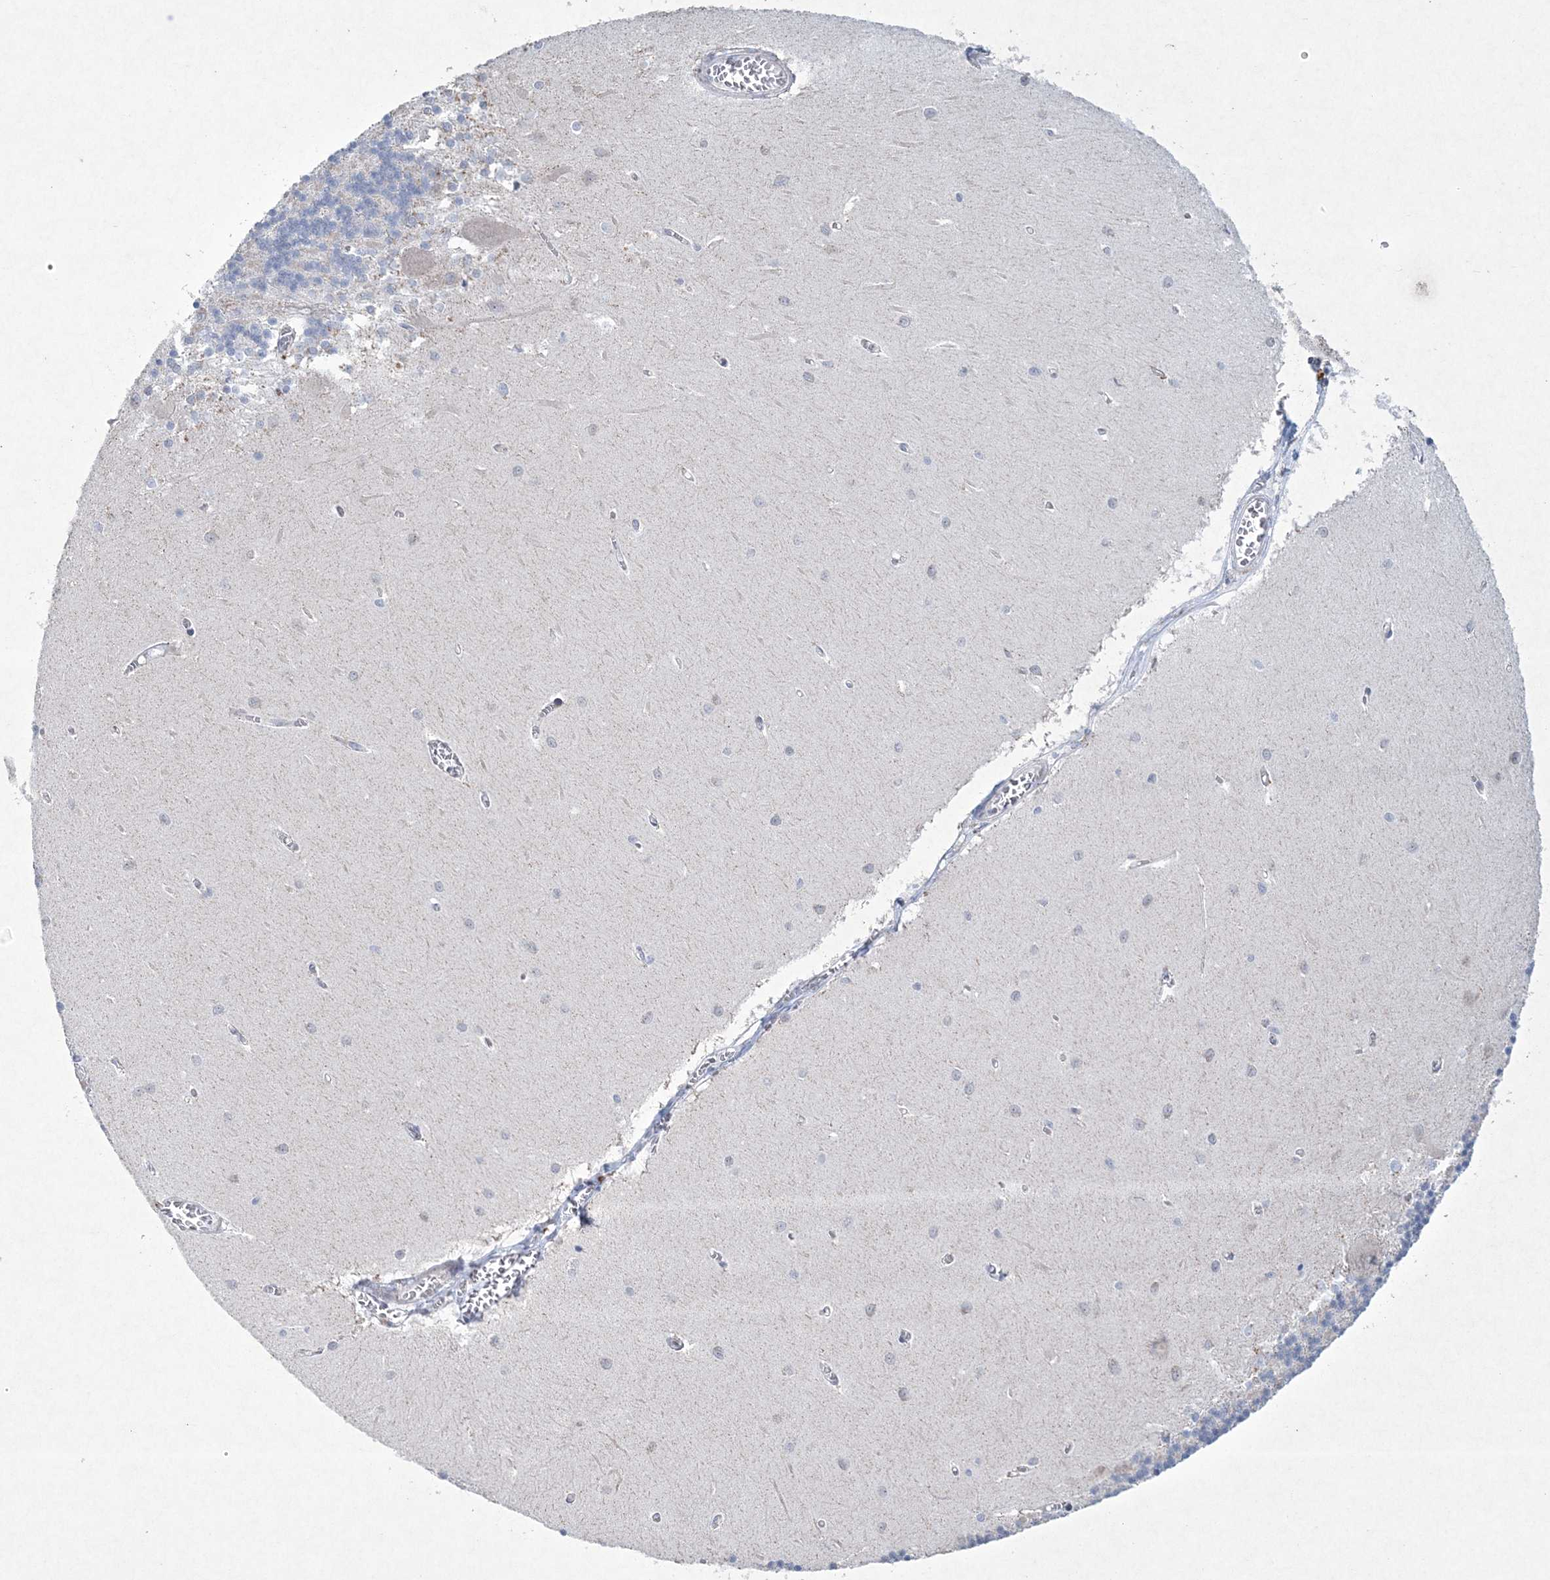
{"staining": {"intensity": "negative", "quantity": "none", "location": "none"}, "tissue": "cerebellum", "cell_type": "Cells in granular layer", "image_type": "normal", "snomed": [{"axis": "morphology", "description": "Normal tissue, NOS"}, {"axis": "topography", "description": "Cerebellum"}], "caption": "This is a image of immunohistochemistry (IHC) staining of benign cerebellum, which shows no expression in cells in granular layer.", "gene": "CES4A", "patient": {"sex": "male", "age": 37}}